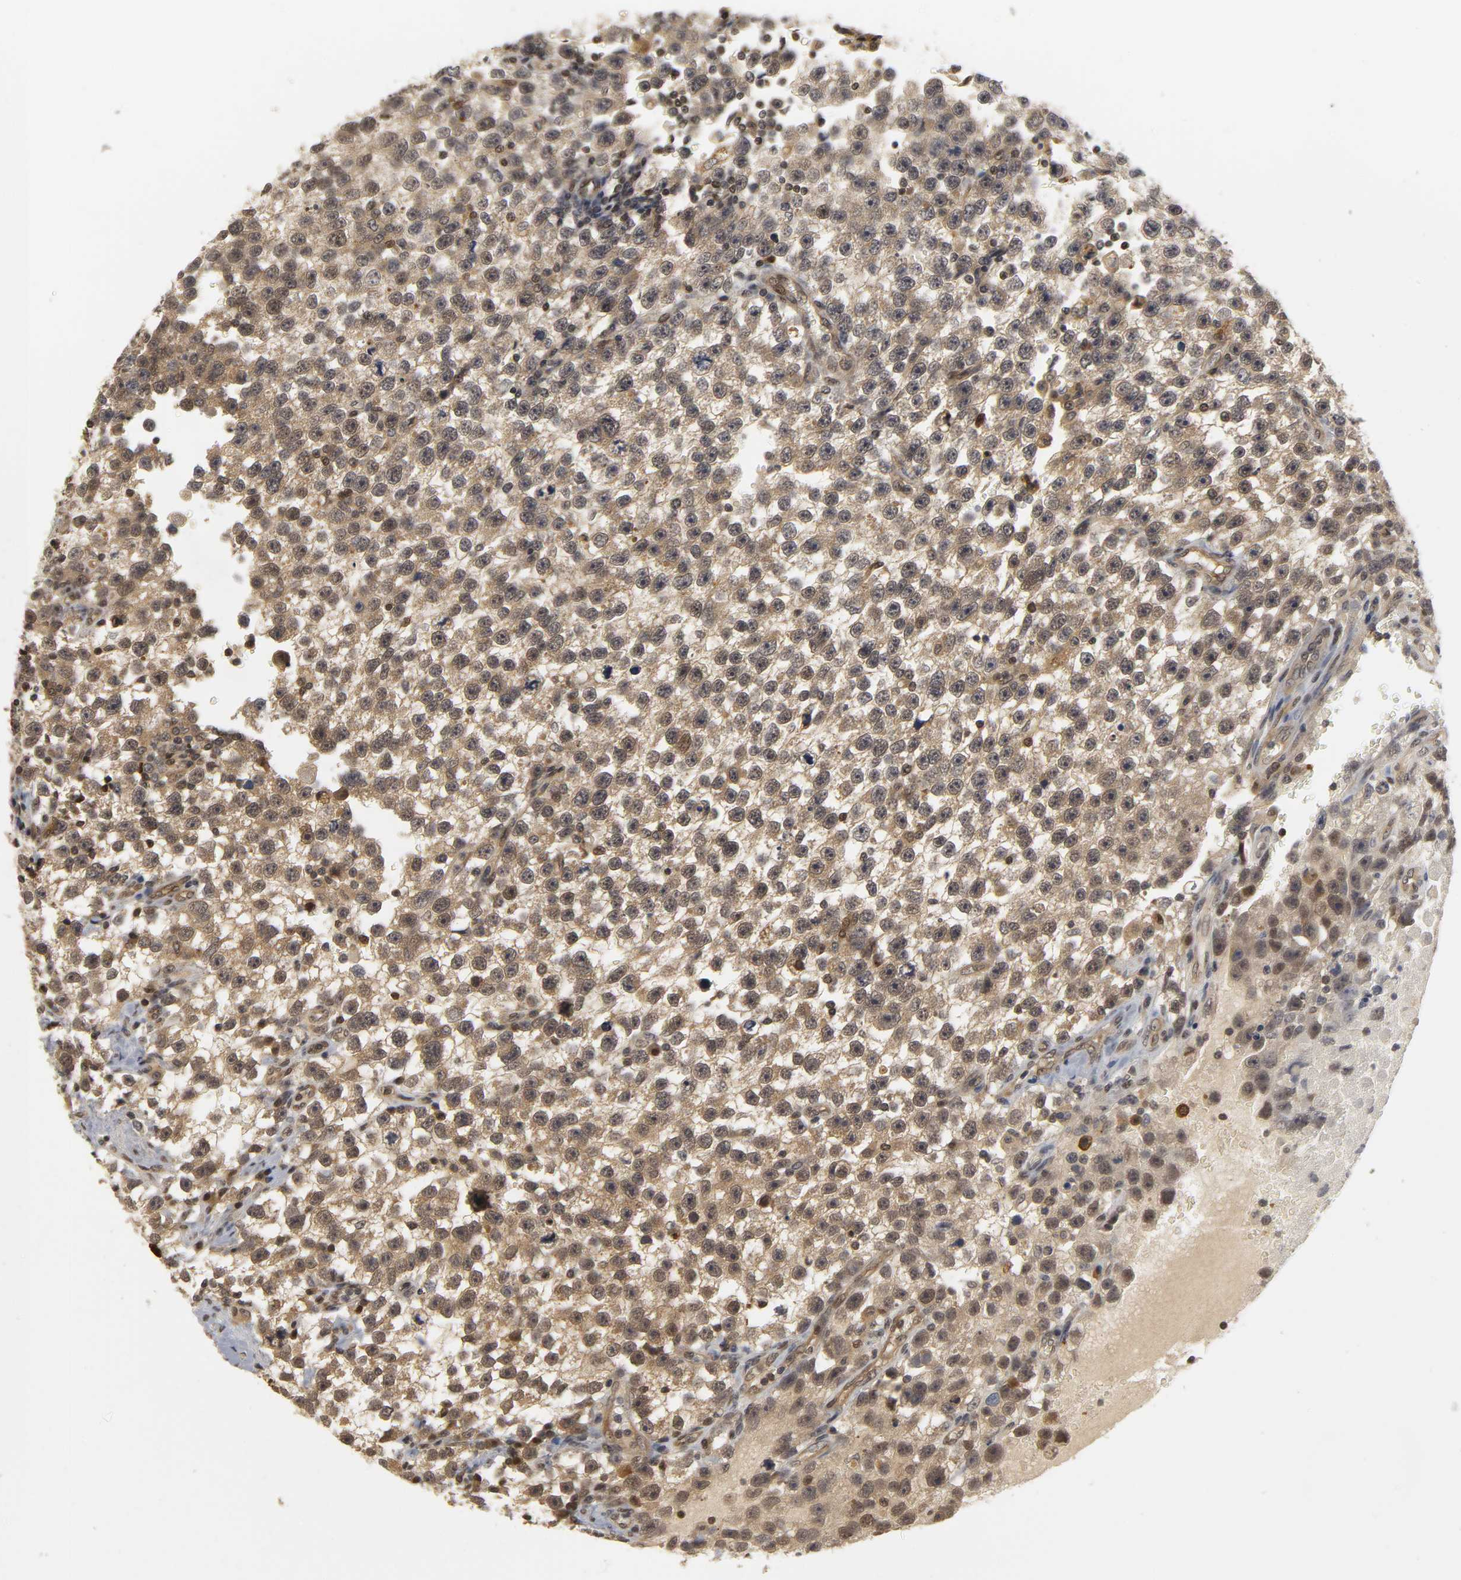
{"staining": {"intensity": "moderate", "quantity": ">75%", "location": "cytoplasmic/membranous"}, "tissue": "testis cancer", "cell_type": "Tumor cells", "image_type": "cancer", "snomed": [{"axis": "morphology", "description": "Seminoma, NOS"}, {"axis": "topography", "description": "Testis"}], "caption": "An immunohistochemistry (IHC) histopathology image of tumor tissue is shown. Protein staining in brown shows moderate cytoplasmic/membranous positivity in testis seminoma within tumor cells.", "gene": "PARK7", "patient": {"sex": "male", "age": 33}}